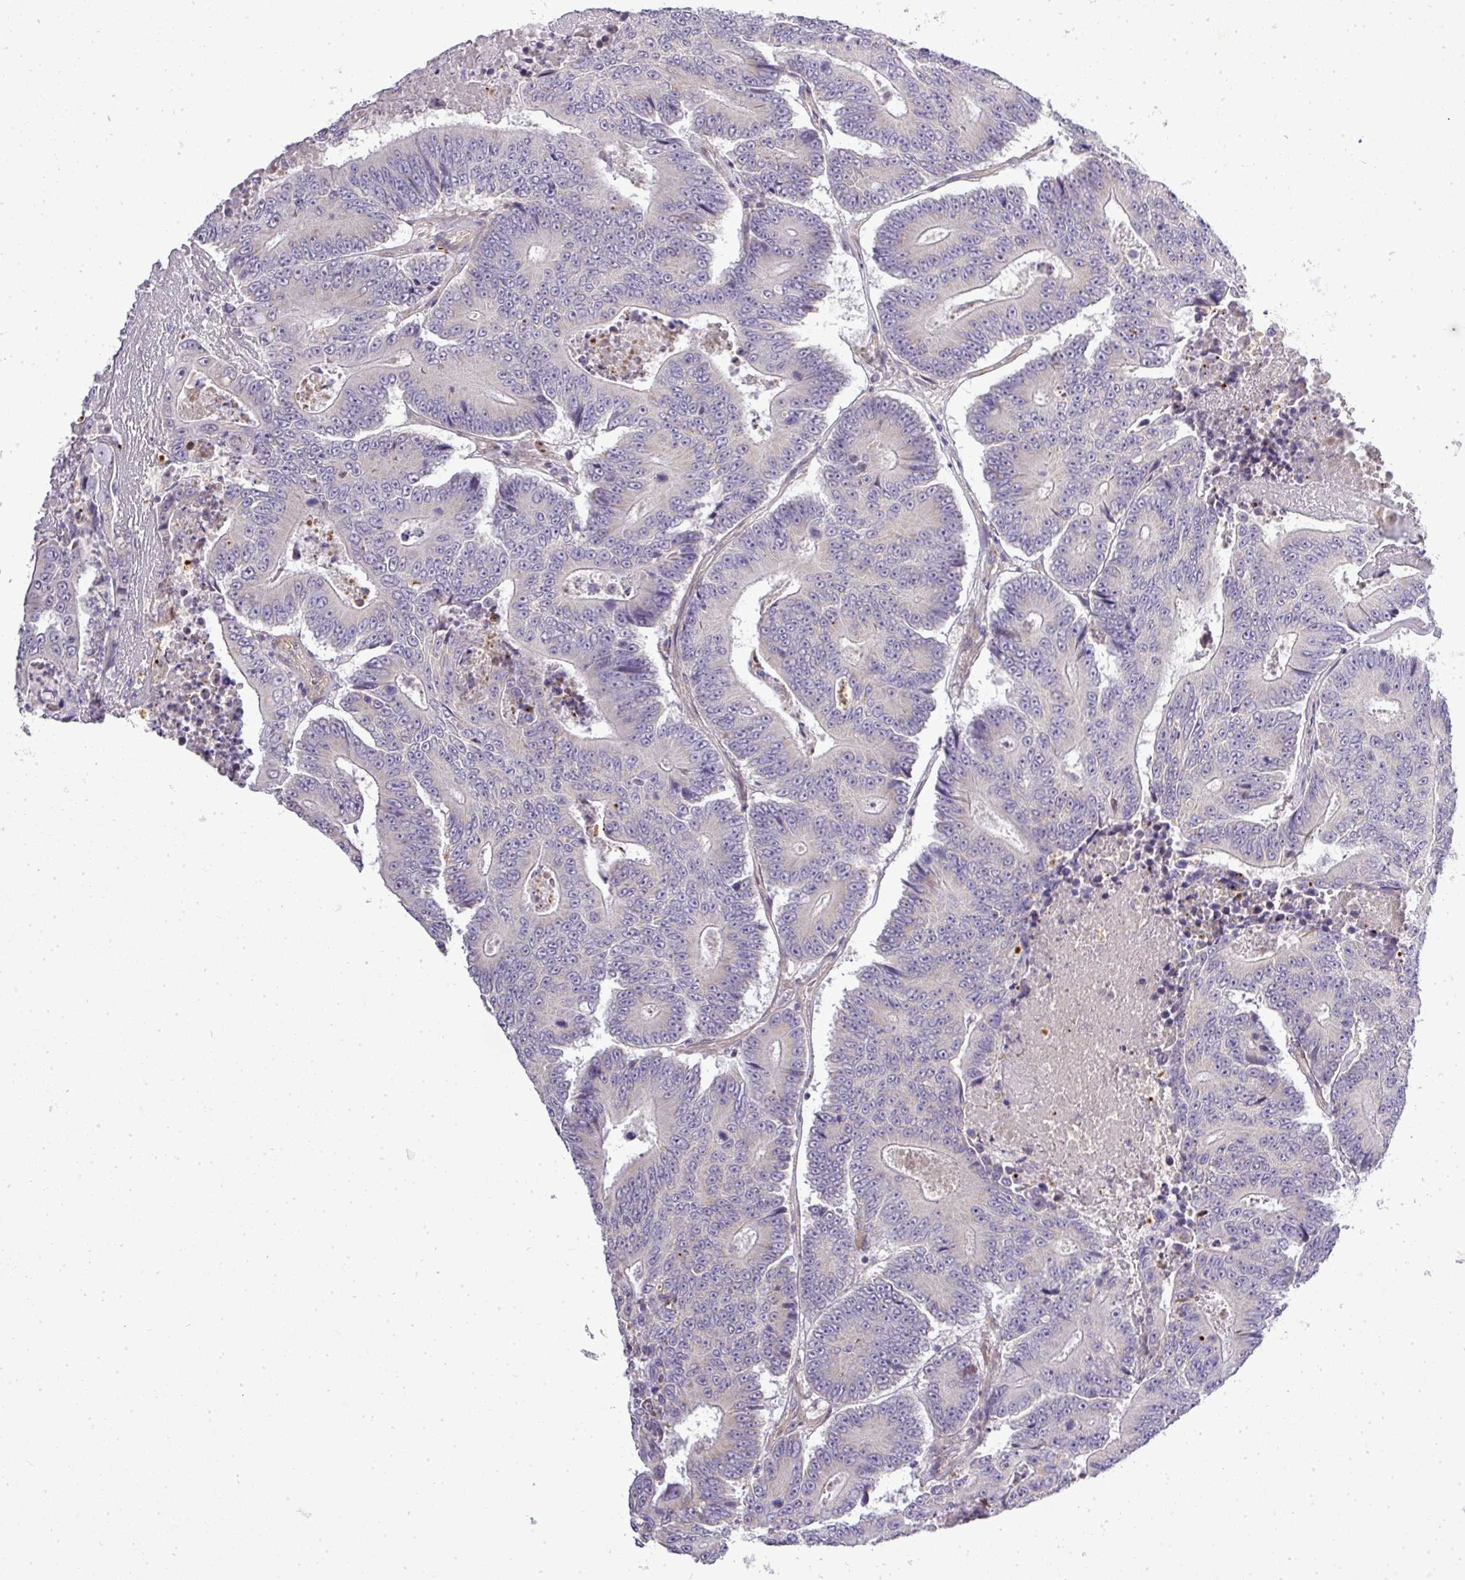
{"staining": {"intensity": "negative", "quantity": "none", "location": "none"}, "tissue": "colorectal cancer", "cell_type": "Tumor cells", "image_type": "cancer", "snomed": [{"axis": "morphology", "description": "Adenocarcinoma, NOS"}, {"axis": "topography", "description": "Colon"}], "caption": "Immunohistochemistry photomicrograph of neoplastic tissue: human colorectal cancer stained with DAB displays no significant protein expression in tumor cells.", "gene": "ZDHHC1", "patient": {"sex": "male", "age": 83}}